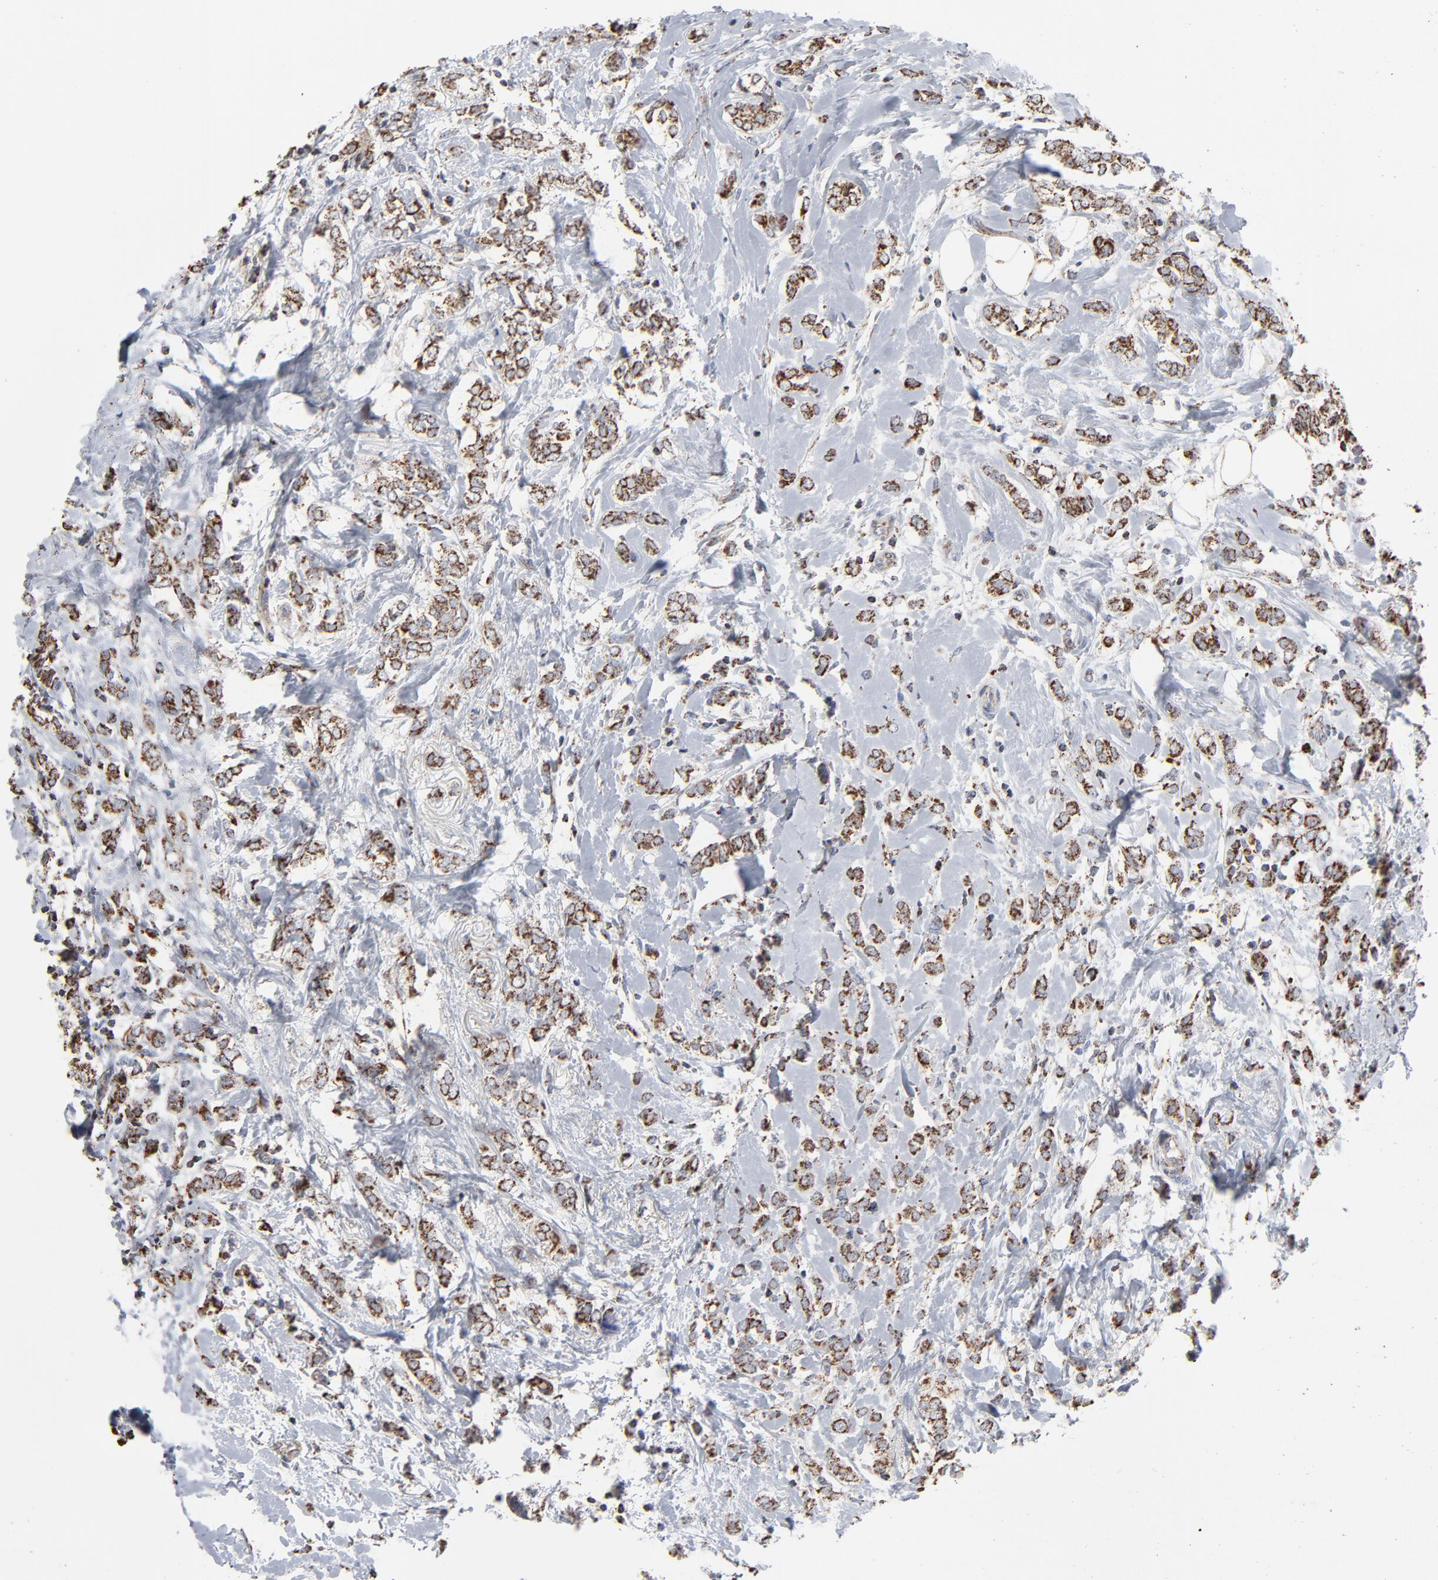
{"staining": {"intensity": "strong", "quantity": ">75%", "location": "cytoplasmic/membranous"}, "tissue": "breast cancer", "cell_type": "Tumor cells", "image_type": "cancer", "snomed": [{"axis": "morphology", "description": "Normal tissue, NOS"}, {"axis": "morphology", "description": "Lobular carcinoma"}, {"axis": "topography", "description": "Breast"}], "caption": "A brown stain shows strong cytoplasmic/membranous expression of a protein in breast lobular carcinoma tumor cells.", "gene": "UQCRC1", "patient": {"sex": "female", "age": 47}}